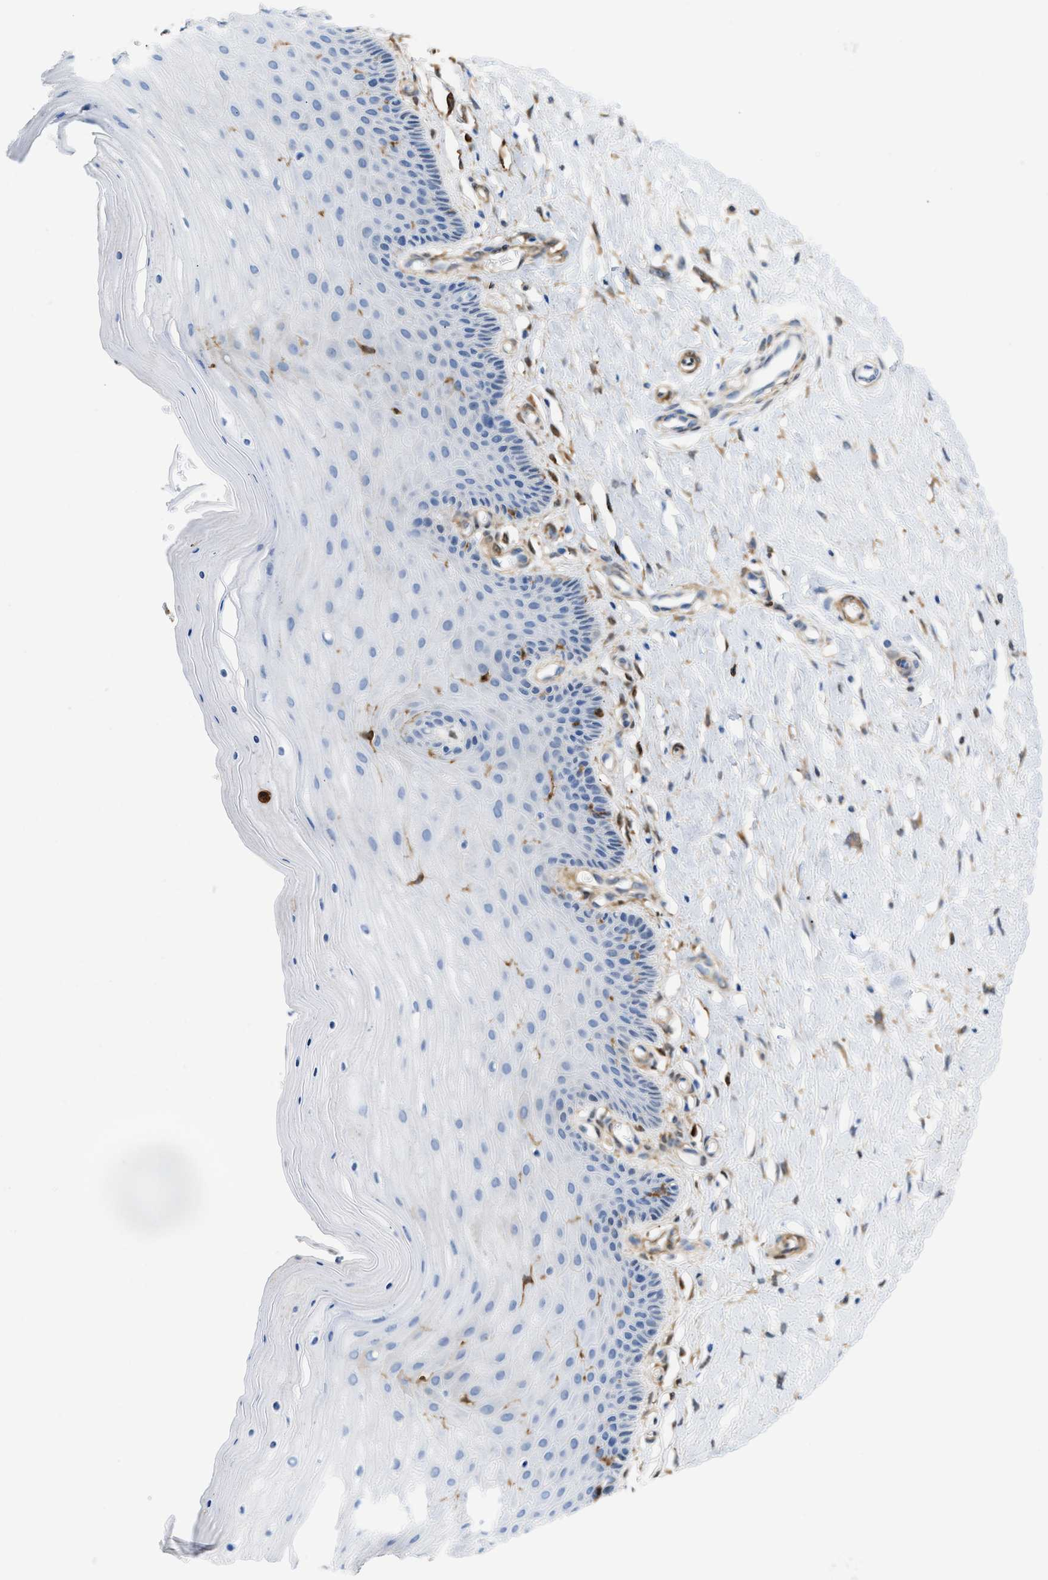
{"staining": {"intensity": "moderate", "quantity": "25%-75%", "location": "cytoplasmic/membranous"}, "tissue": "cervix", "cell_type": "Glandular cells", "image_type": "normal", "snomed": [{"axis": "morphology", "description": "Normal tissue, NOS"}, {"axis": "topography", "description": "Cervix"}], "caption": "This image displays immunohistochemistry staining of unremarkable human cervix, with medium moderate cytoplasmic/membranous staining in approximately 25%-75% of glandular cells.", "gene": "GSN", "patient": {"sex": "female", "age": 55}}